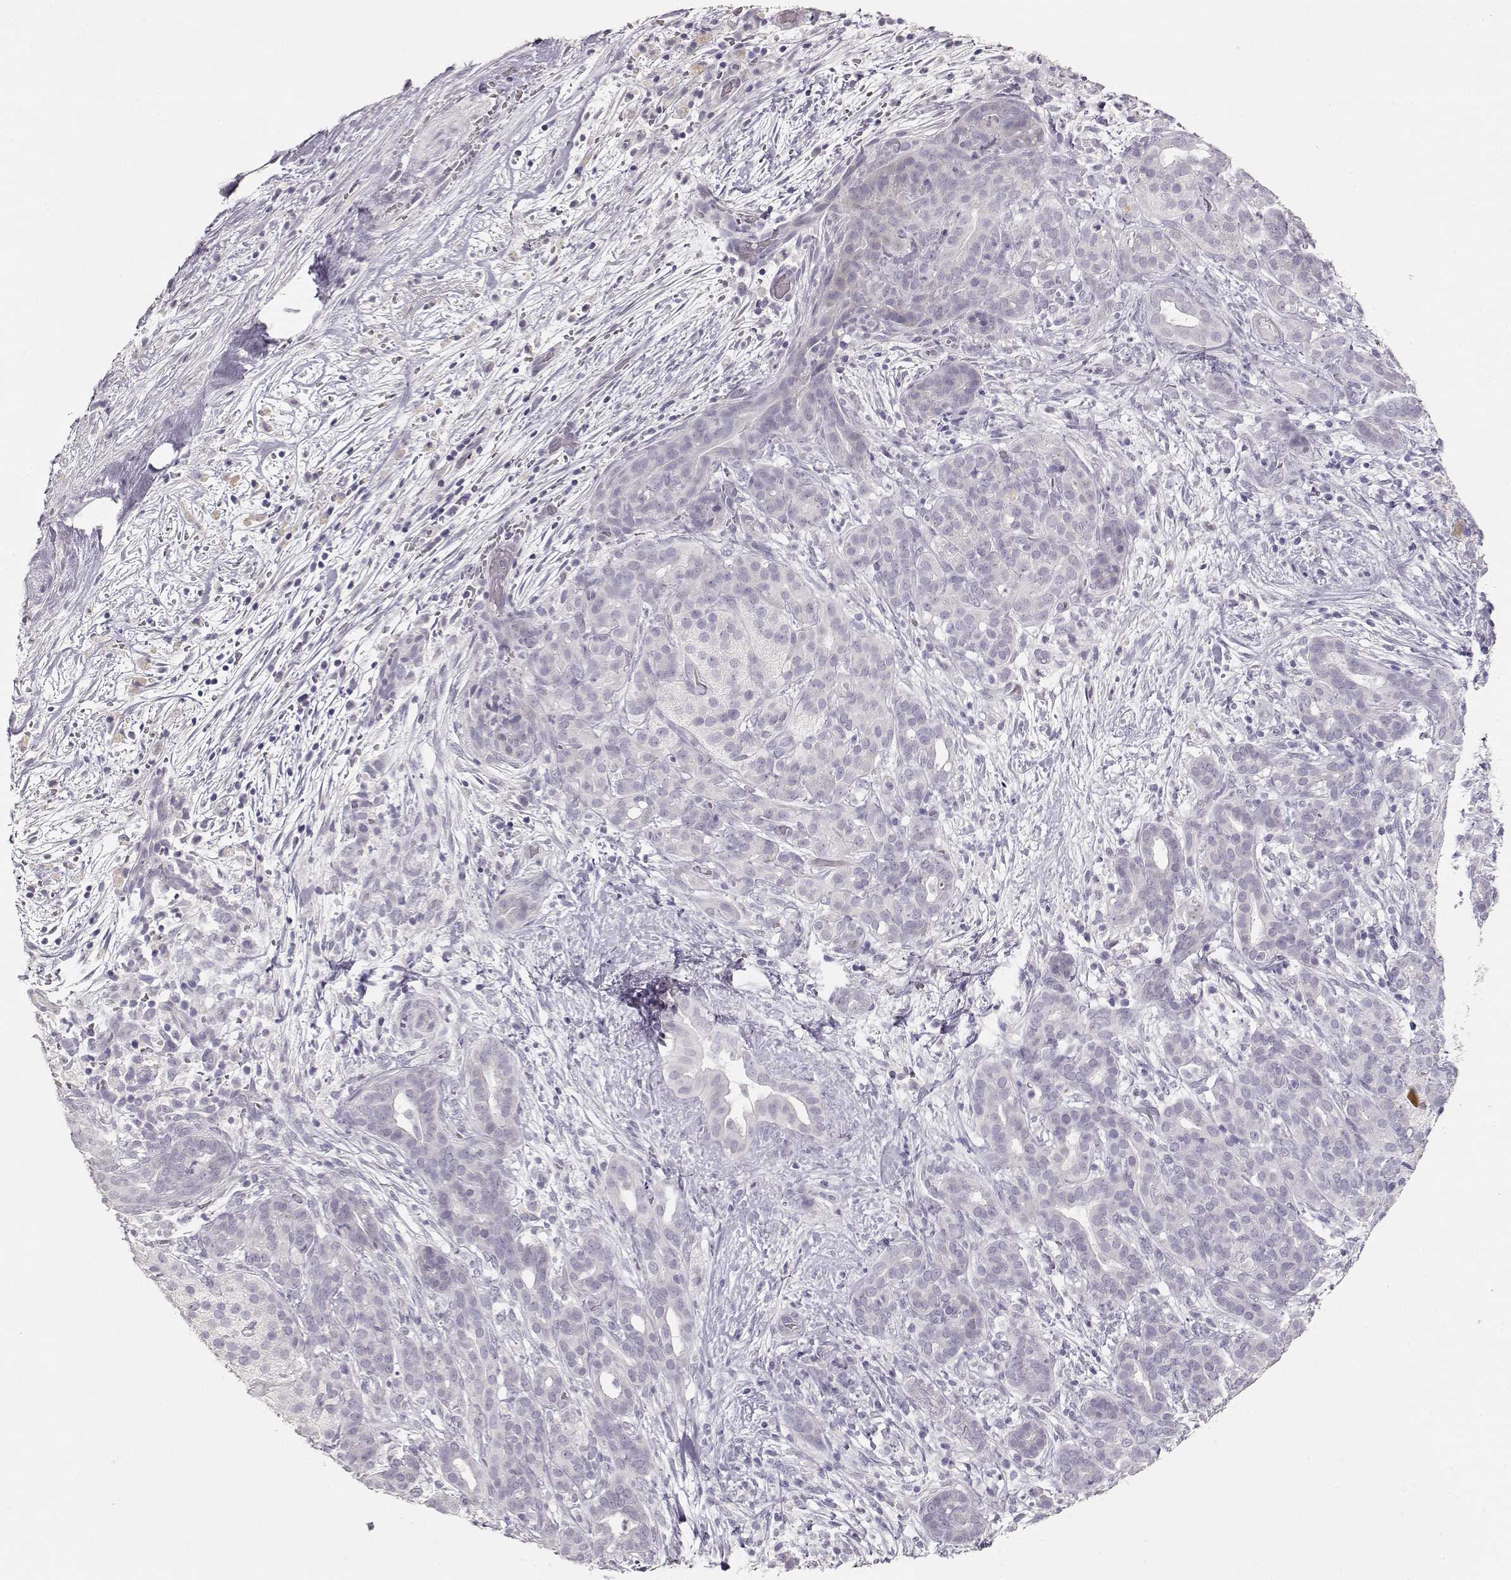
{"staining": {"intensity": "negative", "quantity": "none", "location": "none"}, "tissue": "pancreatic cancer", "cell_type": "Tumor cells", "image_type": "cancer", "snomed": [{"axis": "morphology", "description": "Adenocarcinoma, NOS"}, {"axis": "topography", "description": "Pancreas"}], "caption": "This micrograph is of adenocarcinoma (pancreatic) stained with immunohistochemistry (IHC) to label a protein in brown with the nuclei are counter-stained blue. There is no expression in tumor cells.", "gene": "TKTL1", "patient": {"sex": "male", "age": 44}}